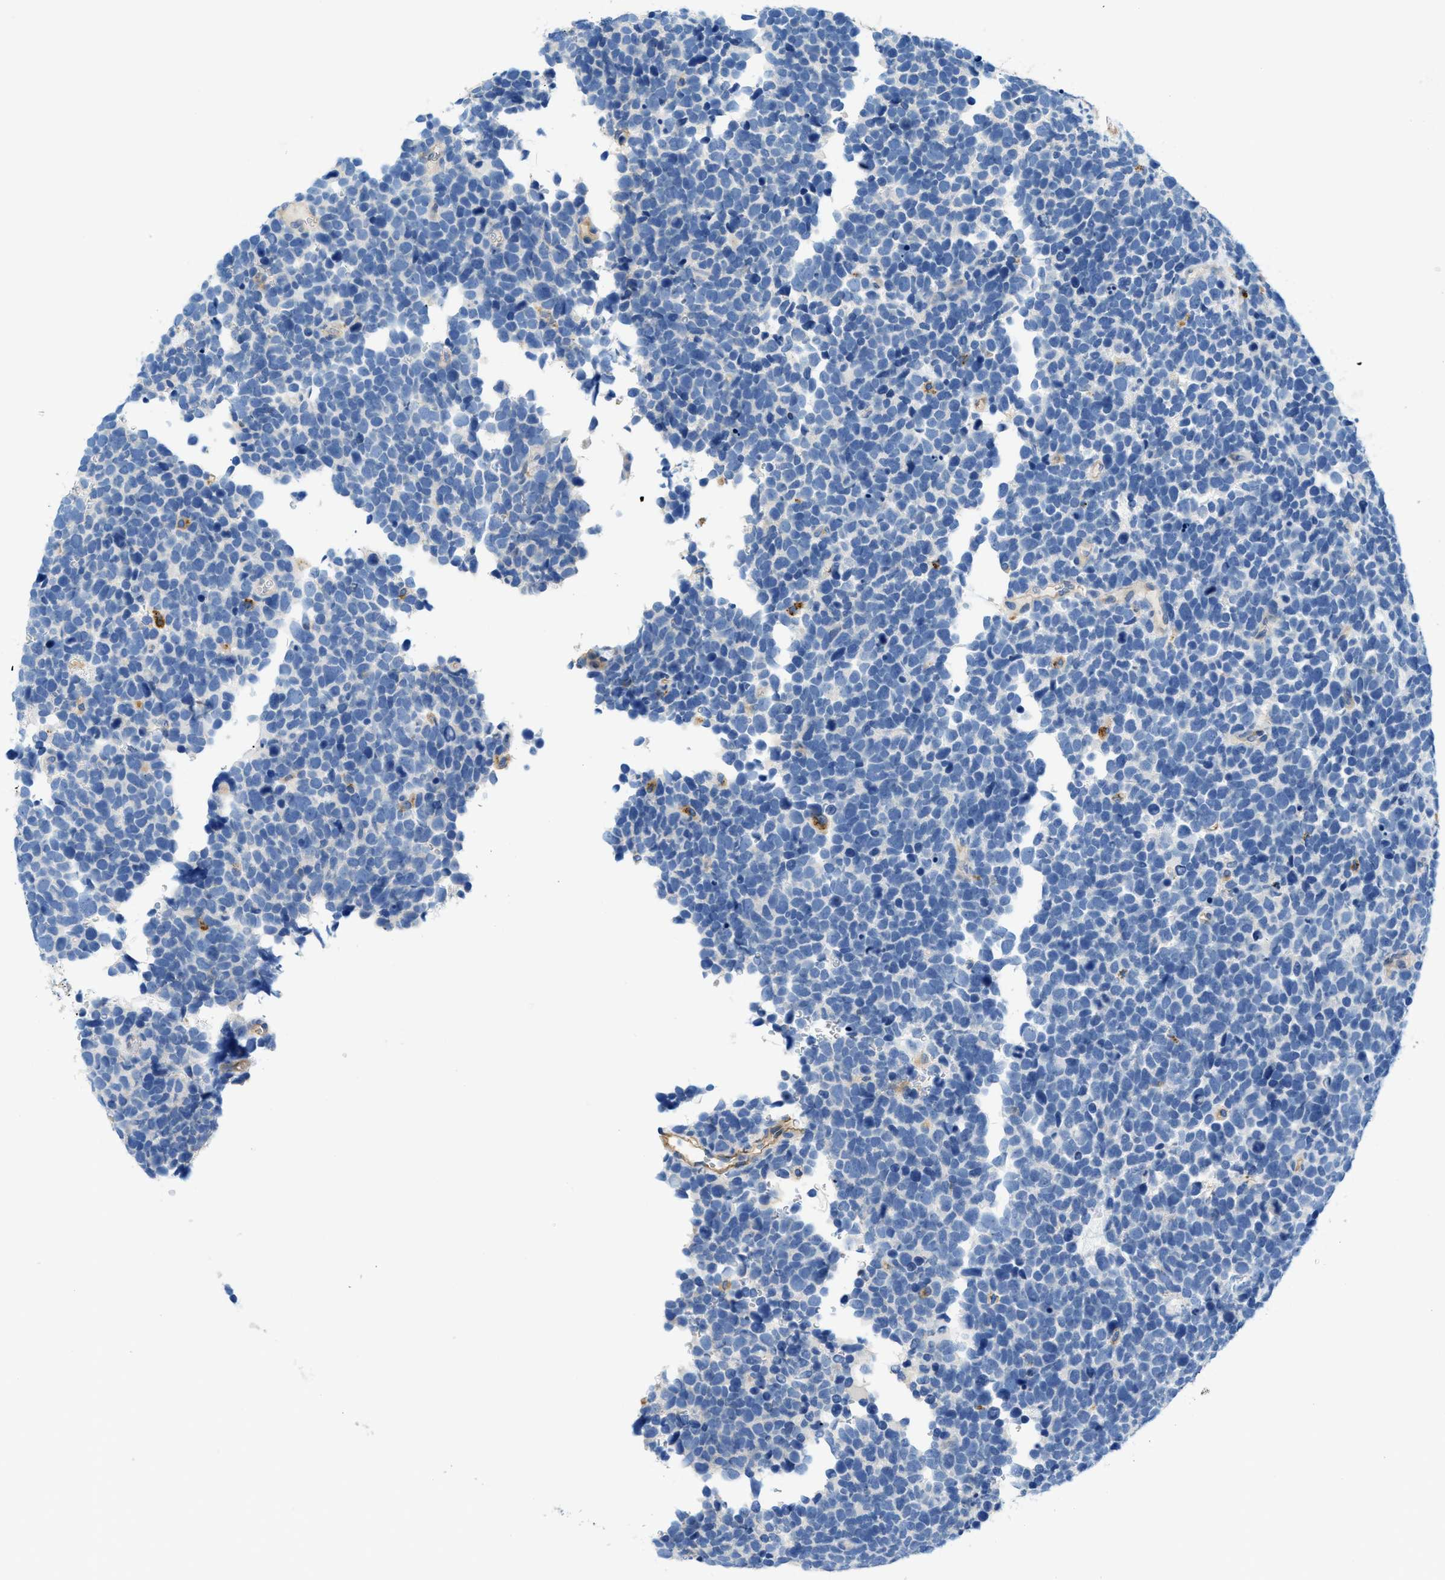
{"staining": {"intensity": "negative", "quantity": "none", "location": "none"}, "tissue": "urothelial cancer", "cell_type": "Tumor cells", "image_type": "cancer", "snomed": [{"axis": "morphology", "description": "Urothelial carcinoma, High grade"}, {"axis": "topography", "description": "Urinary bladder"}], "caption": "Human urothelial carcinoma (high-grade) stained for a protein using immunohistochemistry (IHC) demonstrates no staining in tumor cells.", "gene": "ORAI1", "patient": {"sex": "female", "age": 82}}